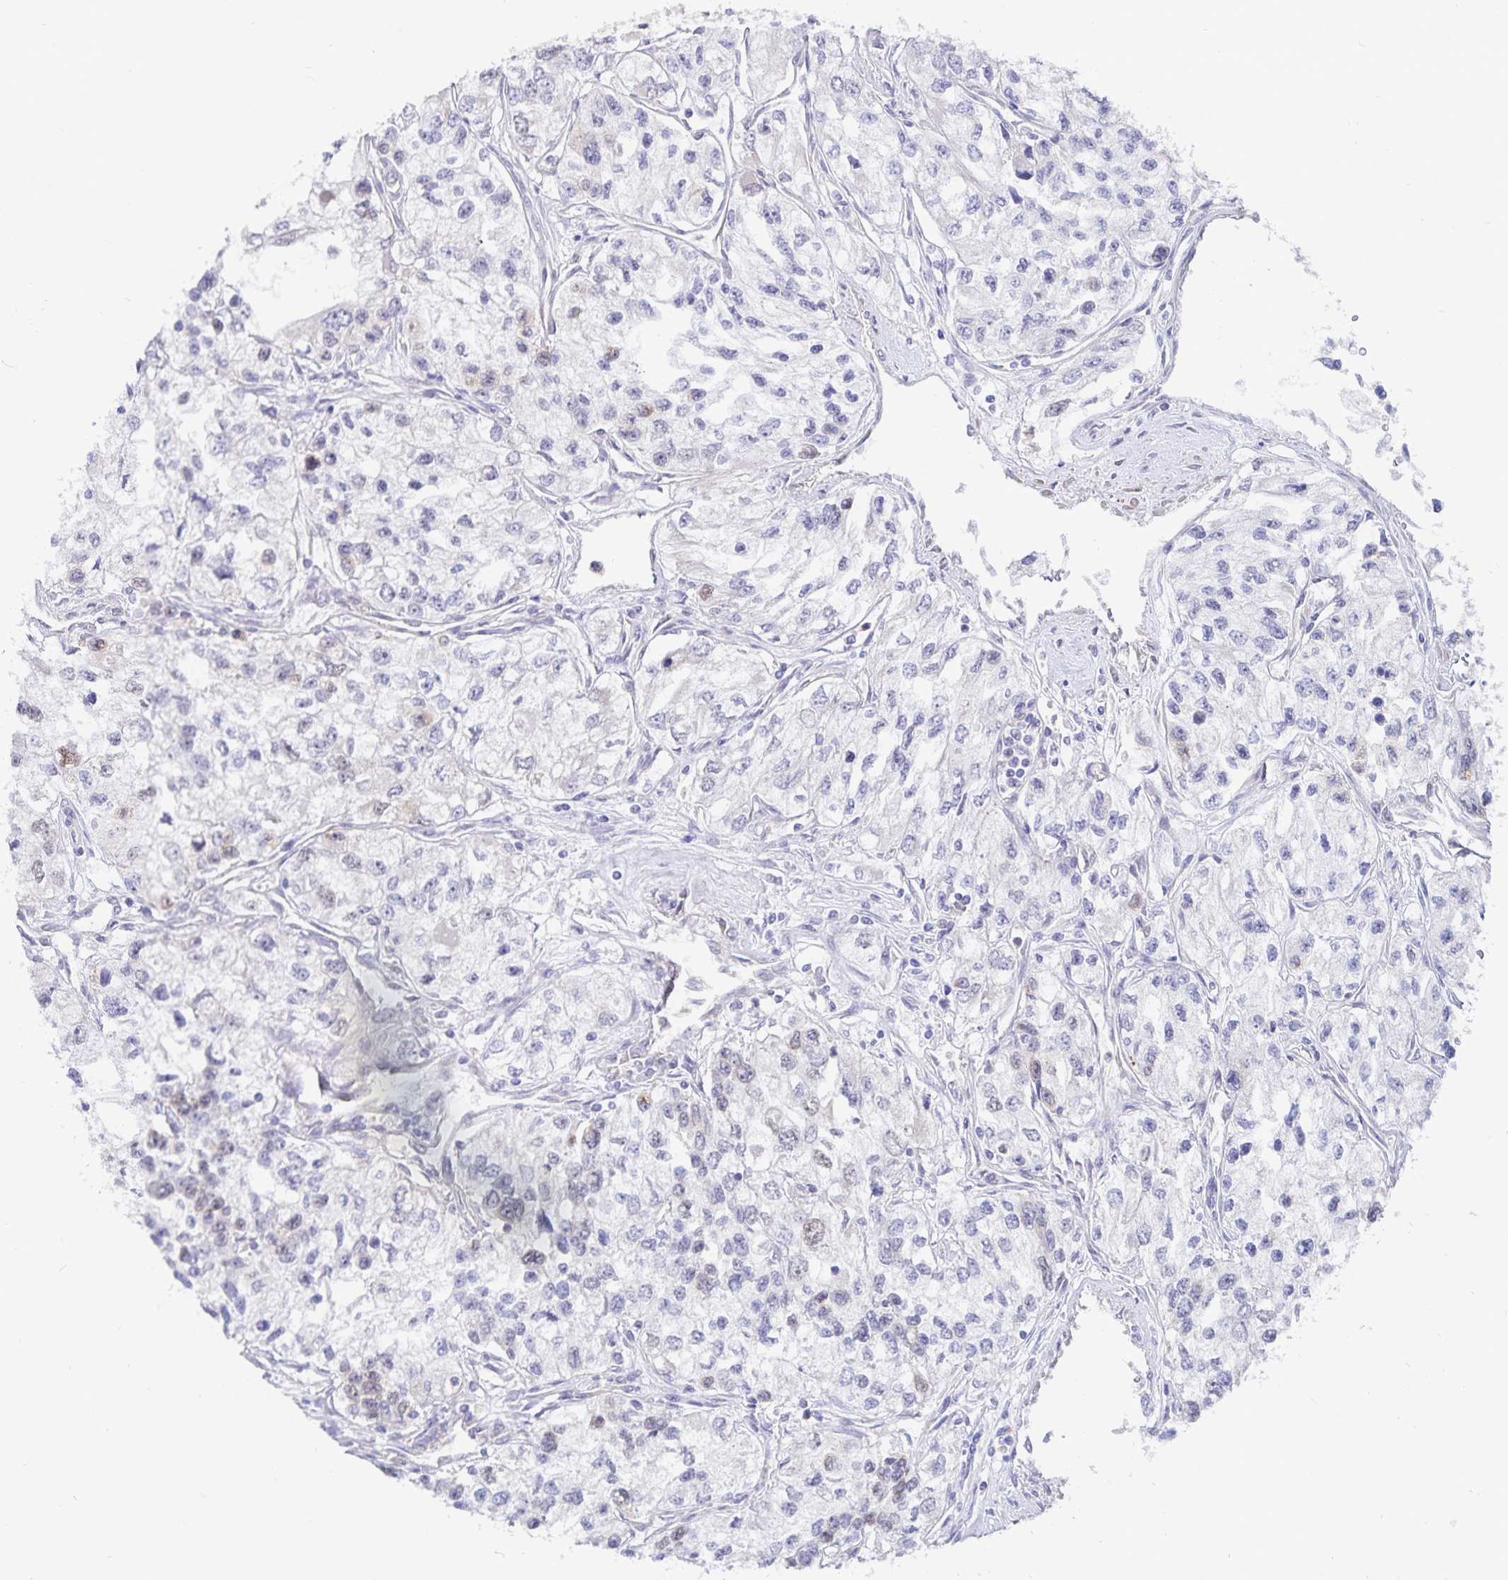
{"staining": {"intensity": "weak", "quantity": "<25%", "location": "nuclear"}, "tissue": "renal cancer", "cell_type": "Tumor cells", "image_type": "cancer", "snomed": [{"axis": "morphology", "description": "Adenocarcinoma, NOS"}, {"axis": "topography", "description": "Kidney"}], "caption": "Tumor cells are negative for brown protein staining in adenocarcinoma (renal). (DAB immunohistochemistry (IHC), high magnification).", "gene": "ATP2A2", "patient": {"sex": "female", "age": 59}}